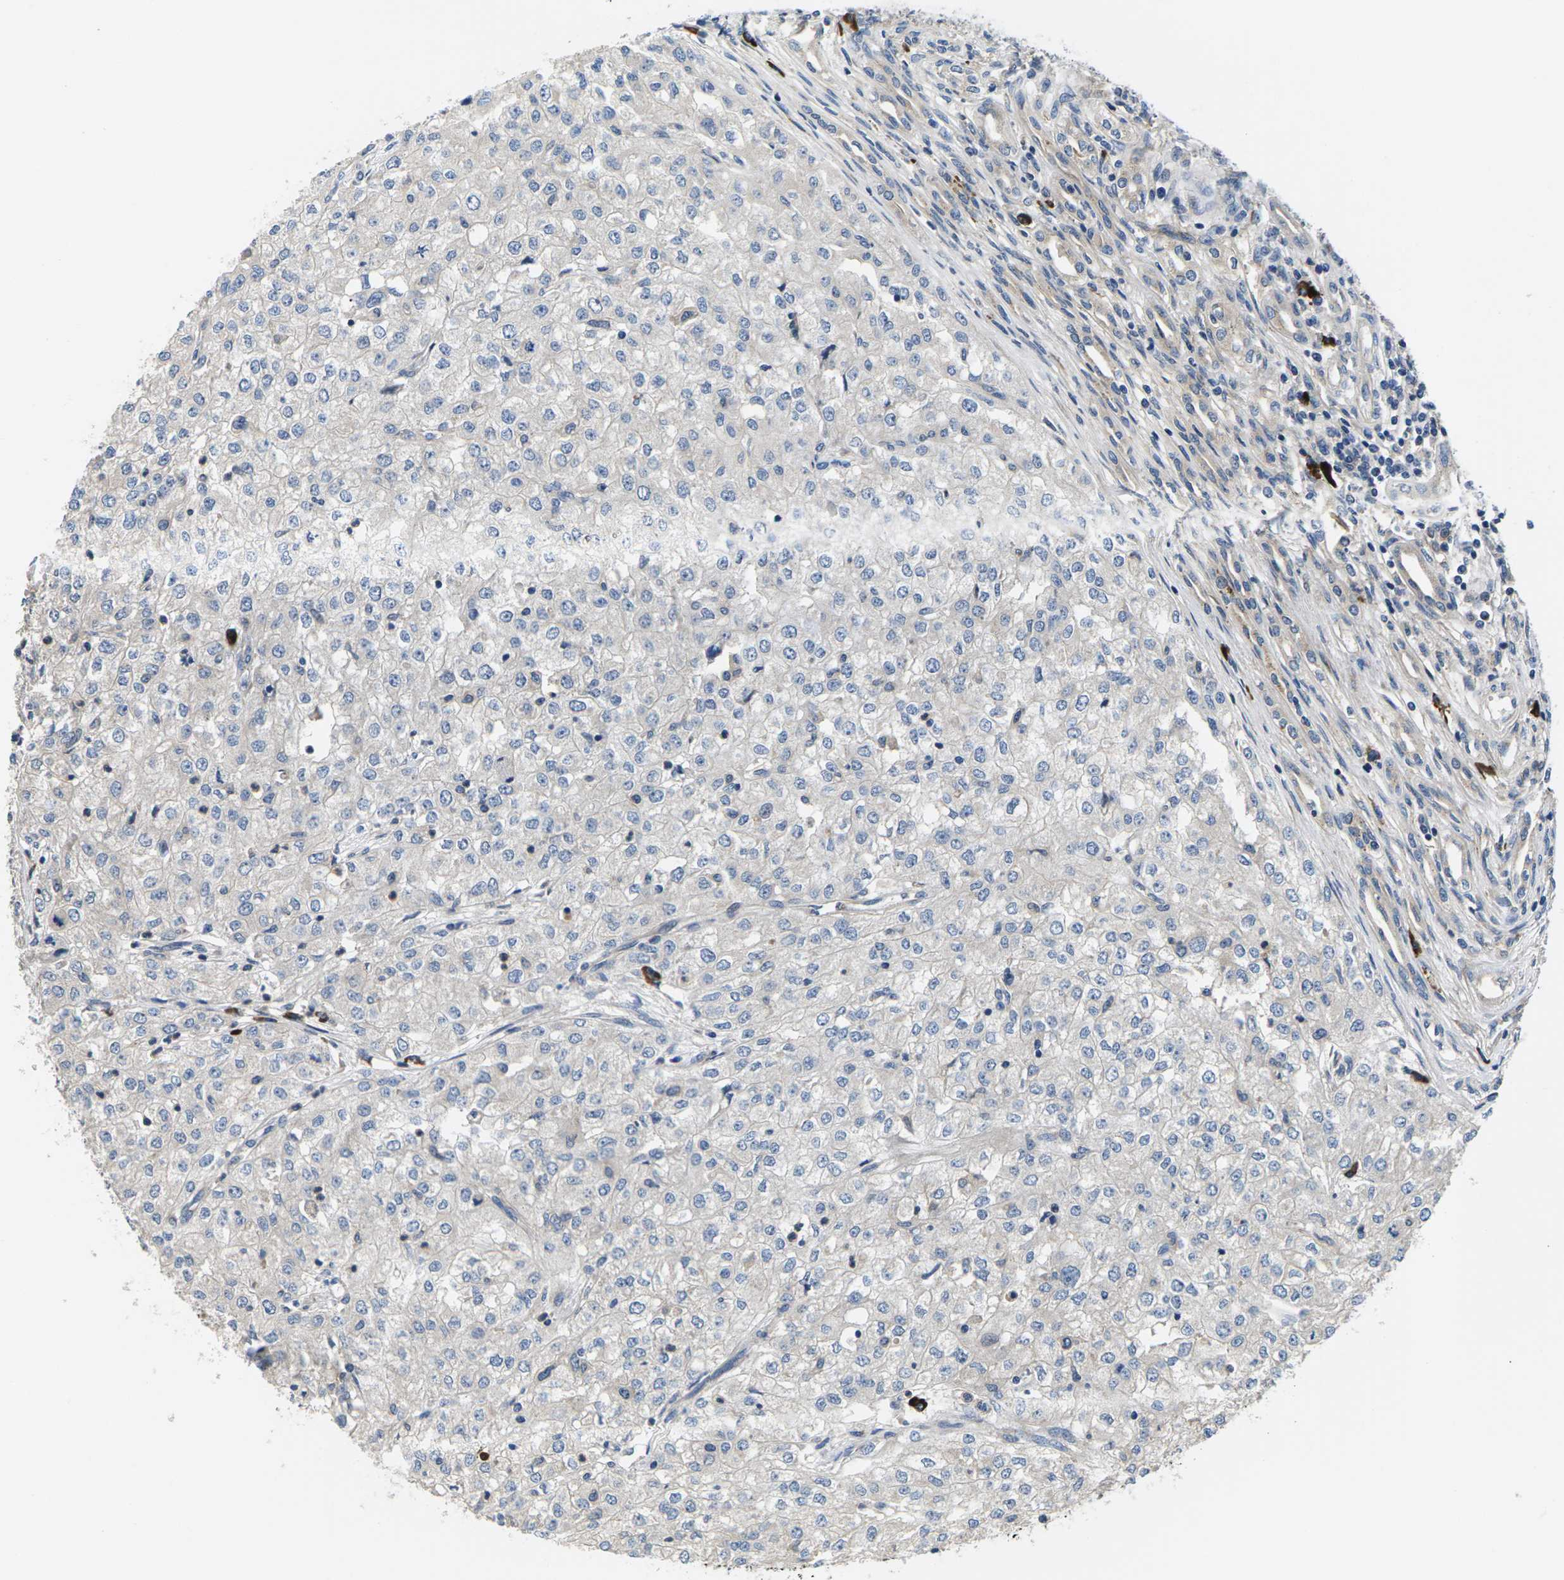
{"staining": {"intensity": "negative", "quantity": "none", "location": "none"}, "tissue": "renal cancer", "cell_type": "Tumor cells", "image_type": "cancer", "snomed": [{"axis": "morphology", "description": "Adenocarcinoma, NOS"}, {"axis": "topography", "description": "Kidney"}], "caption": "This is an immunohistochemistry (IHC) image of human renal cancer. There is no positivity in tumor cells.", "gene": "PLCE1", "patient": {"sex": "female", "age": 54}}